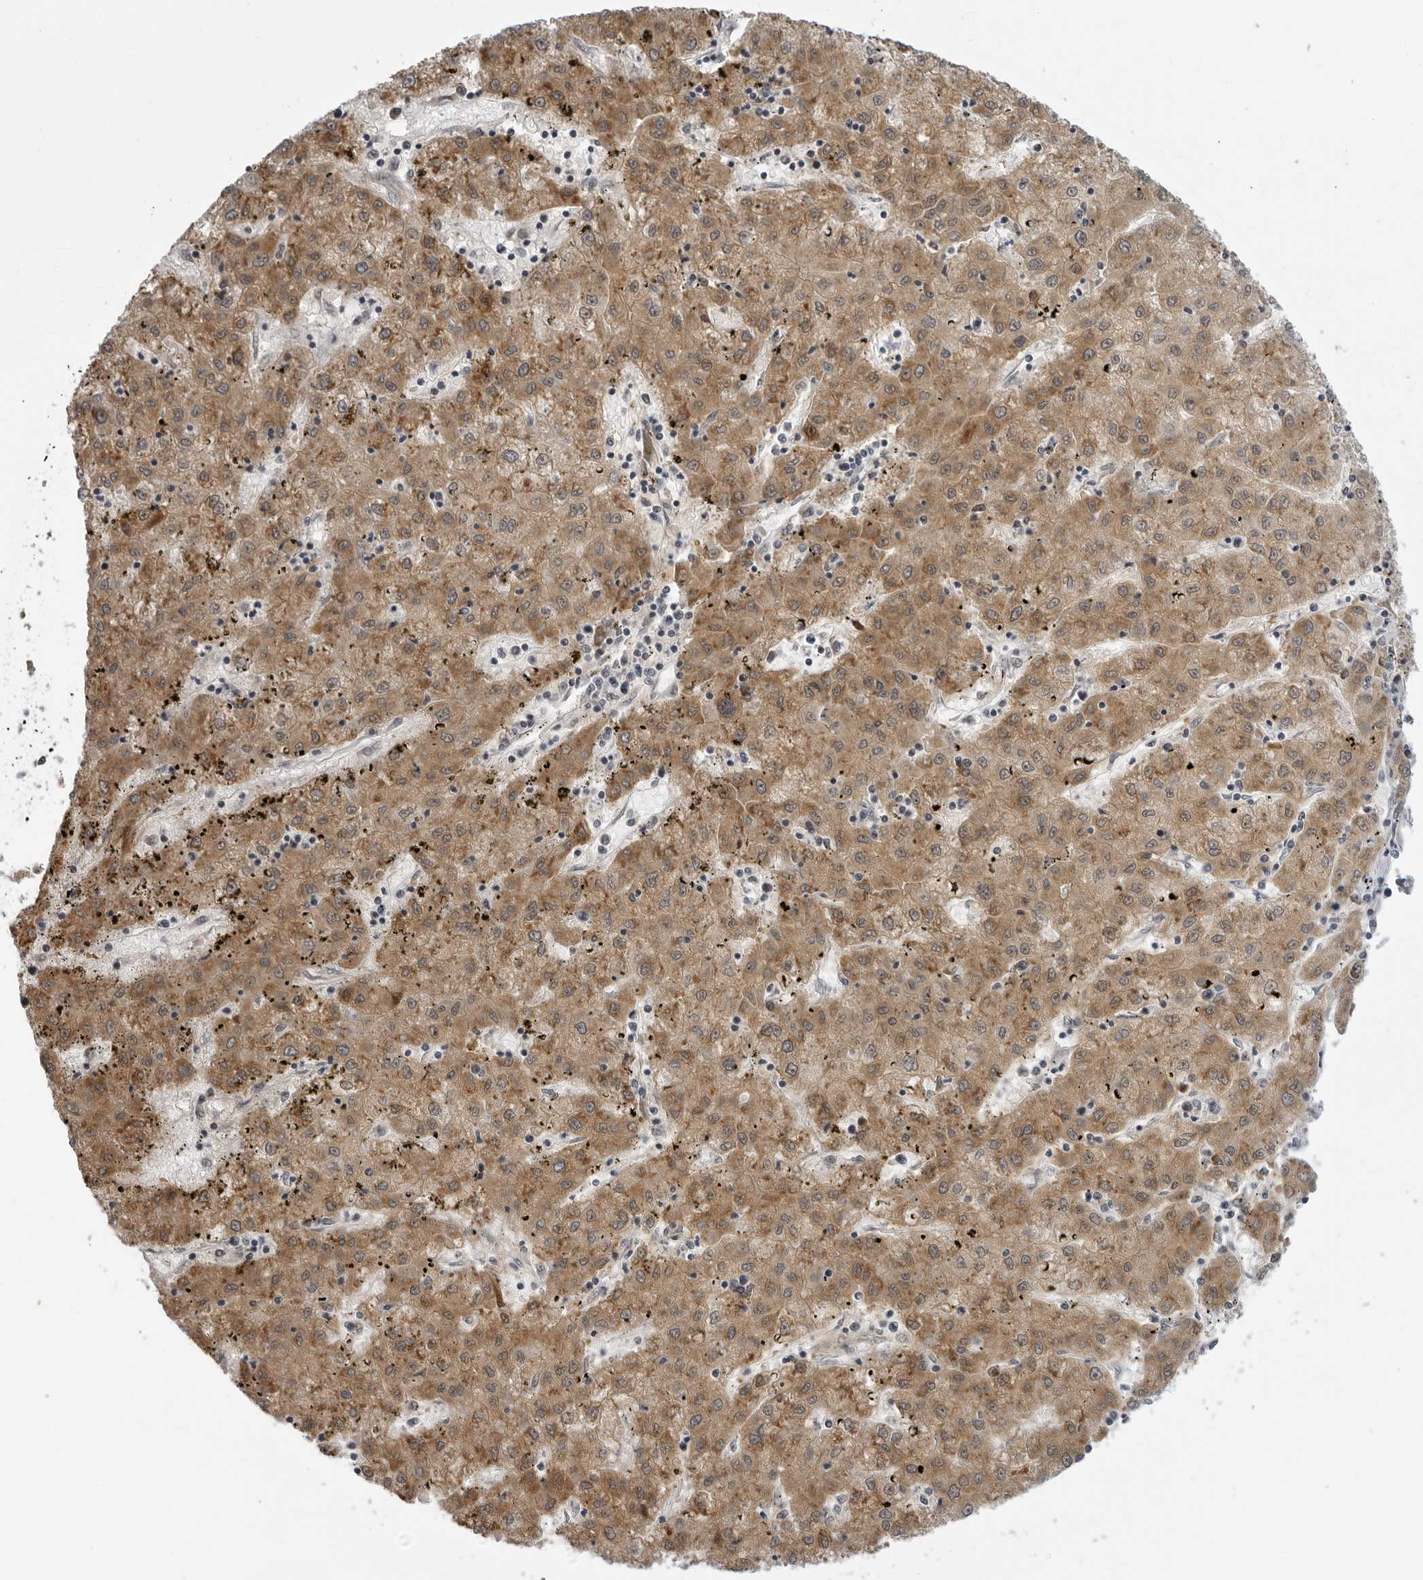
{"staining": {"intensity": "moderate", "quantity": ">75%", "location": "cytoplasmic/membranous,nuclear"}, "tissue": "liver cancer", "cell_type": "Tumor cells", "image_type": "cancer", "snomed": [{"axis": "morphology", "description": "Carcinoma, Hepatocellular, NOS"}, {"axis": "topography", "description": "Liver"}], "caption": "High-magnification brightfield microscopy of liver cancer stained with DAB (brown) and counterstained with hematoxylin (blue). tumor cells exhibit moderate cytoplasmic/membranous and nuclear staining is identified in approximately>75% of cells.", "gene": "ALPK2", "patient": {"sex": "male", "age": 72}}